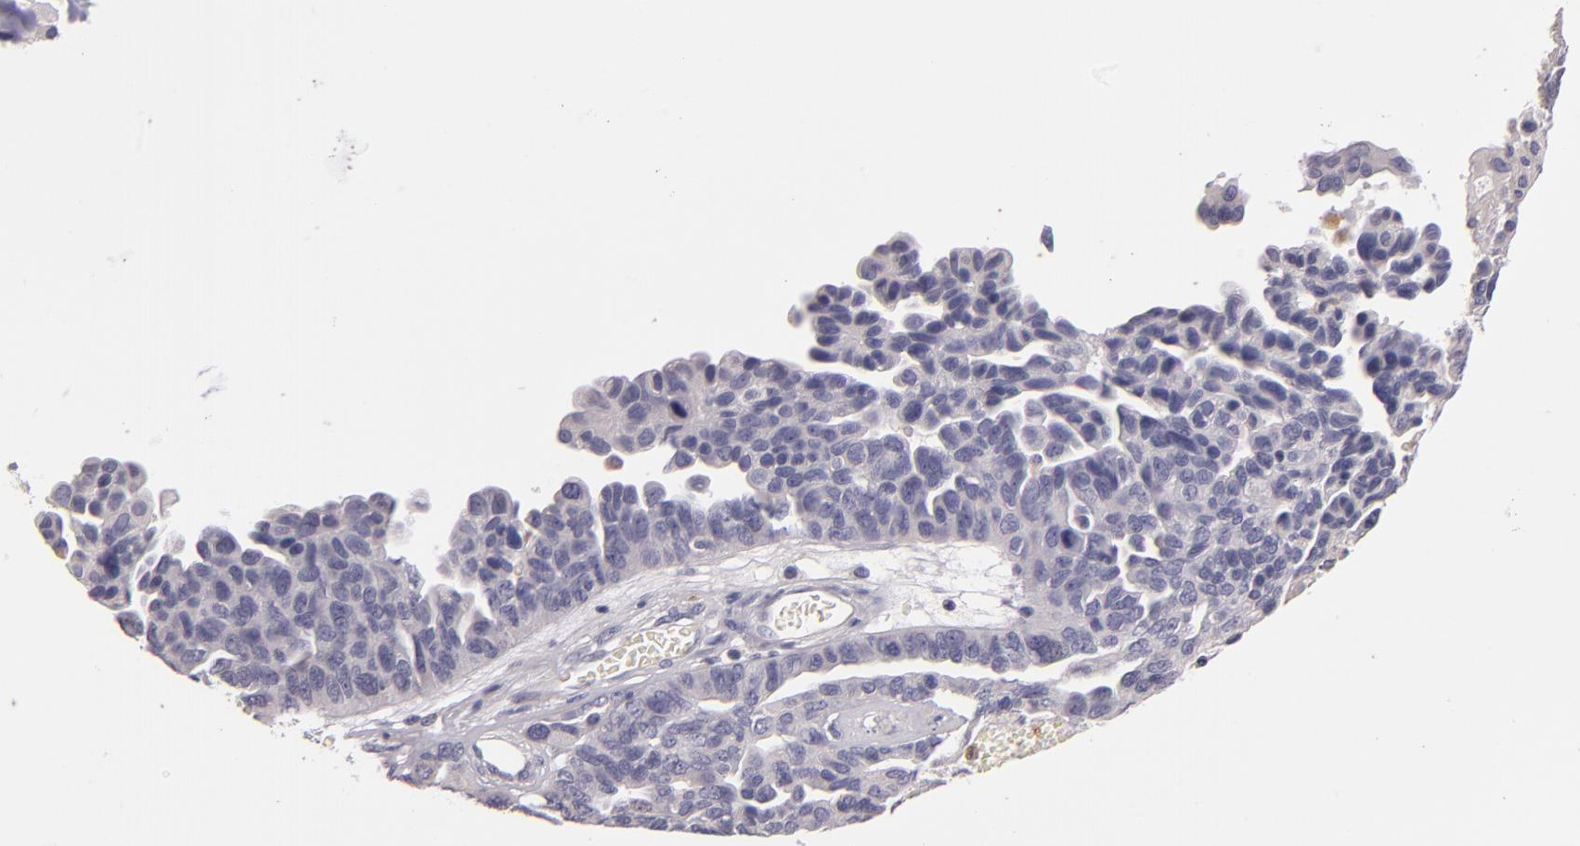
{"staining": {"intensity": "negative", "quantity": "none", "location": "none"}, "tissue": "ovarian cancer", "cell_type": "Tumor cells", "image_type": "cancer", "snomed": [{"axis": "morphology", "description": "Cystadenocarcinoma, serous, NOS"}, {"axis": "topography", "description": "Ovary"}], "caption": "A histopathology image of human ovarian cancer (serous cystadenocarcinoma) is negative for staining in tumor cells.", "gene": "TLR8", "patient": {"sex": "female", "age": 64}}